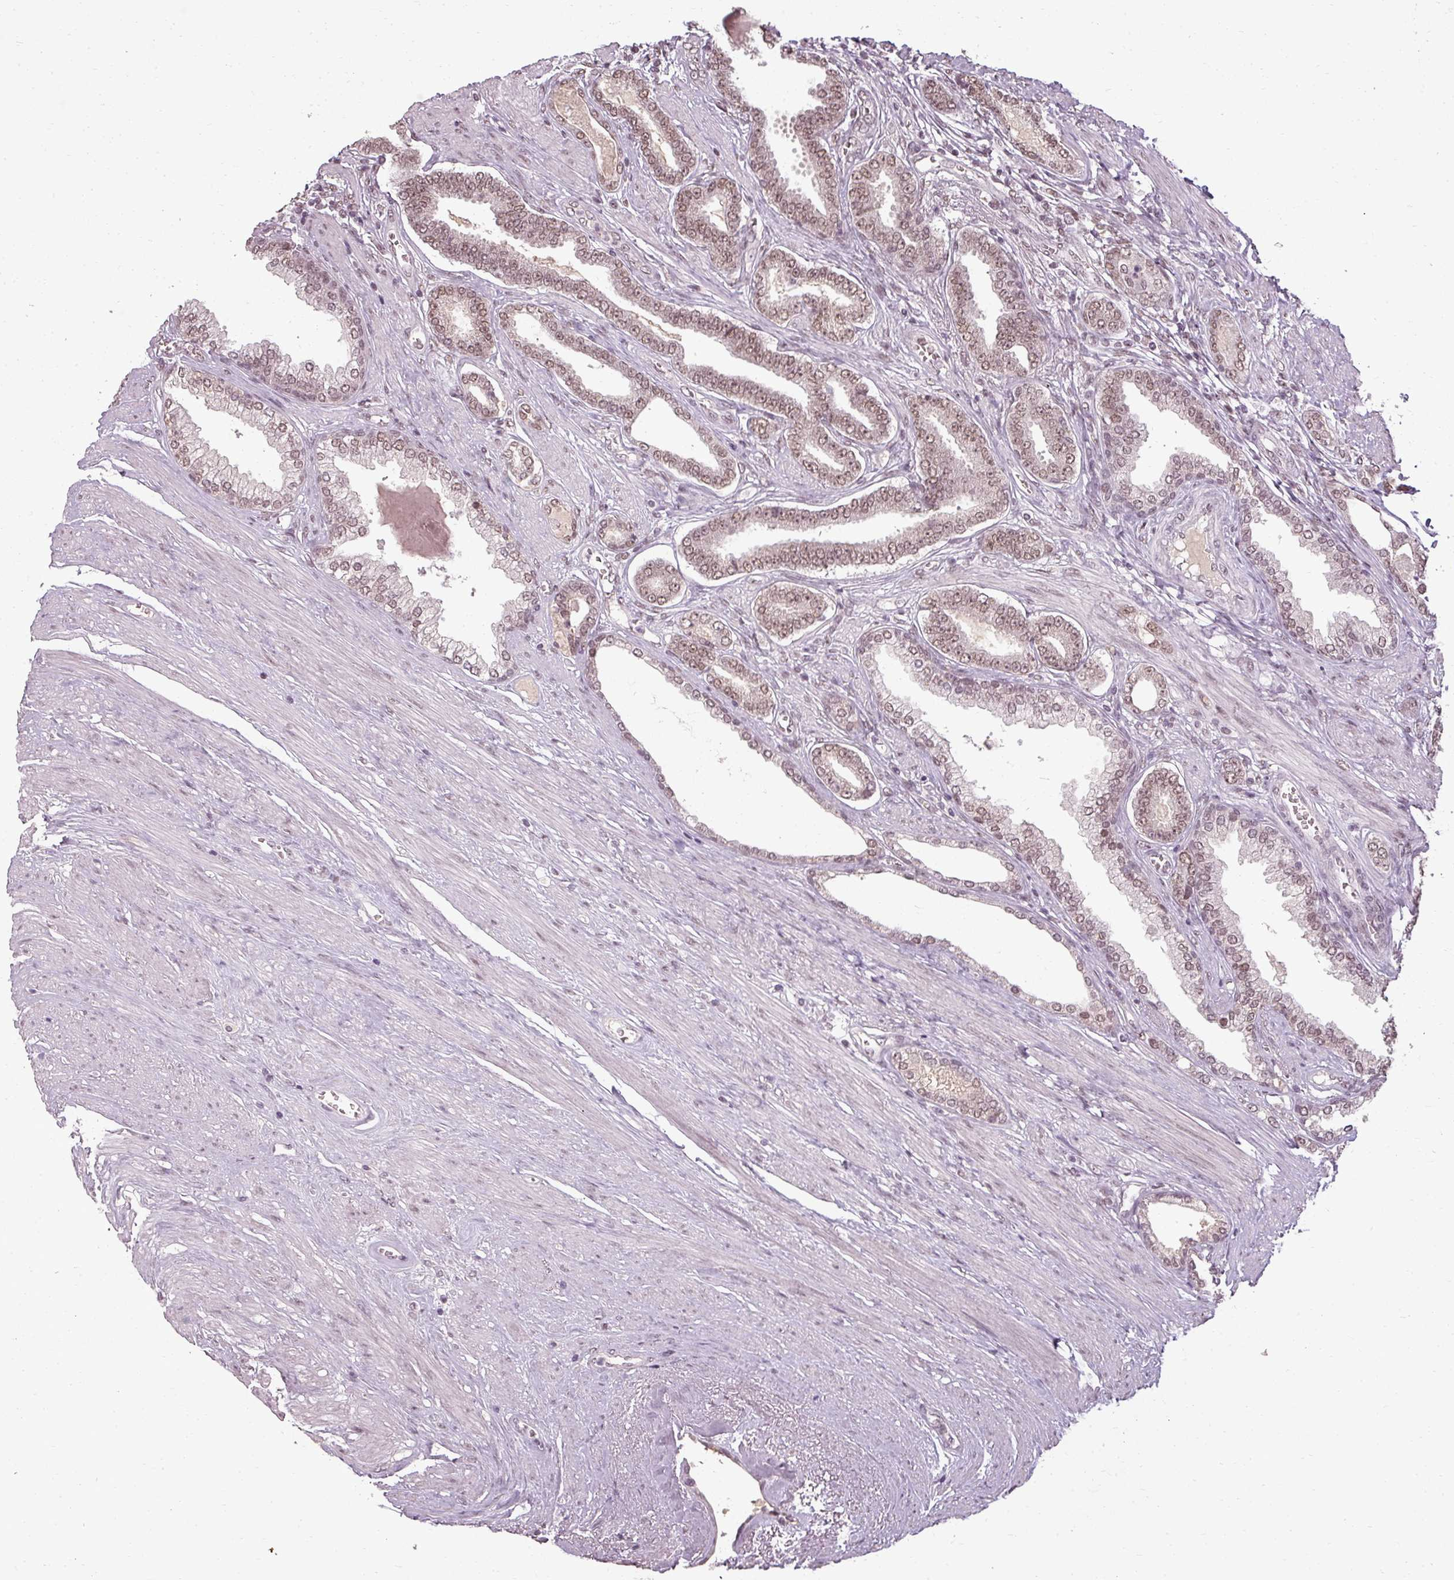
{"staining": {"intensity": "moderate", "quantity": ">75%", "location": "nuclear"}, "tissue": "prostate cancer", "cell_type": "Tumor cells", "image_type": "cancer", "snomed": [{"axis": "morphology", "description": "Adenocarcinoma, NOS"}, {"axis": "topography", "description": "Prostate and seminal vesicle, NOS"}], "caption": "Brown immunohistochemical staining in adenocarcinoma (prostate) reveals moderate nuclear positivity in approximately >75% of tumor cells. The staining was performed using DAB (3,3'-diaminobenzidine) to visualize the protein expression in brown, while the nuclei were stained in blue with hematoxylin (Magnification: 20x).", "gene": "BCAS3", "patient": {"sex": "male", "age": 76}}